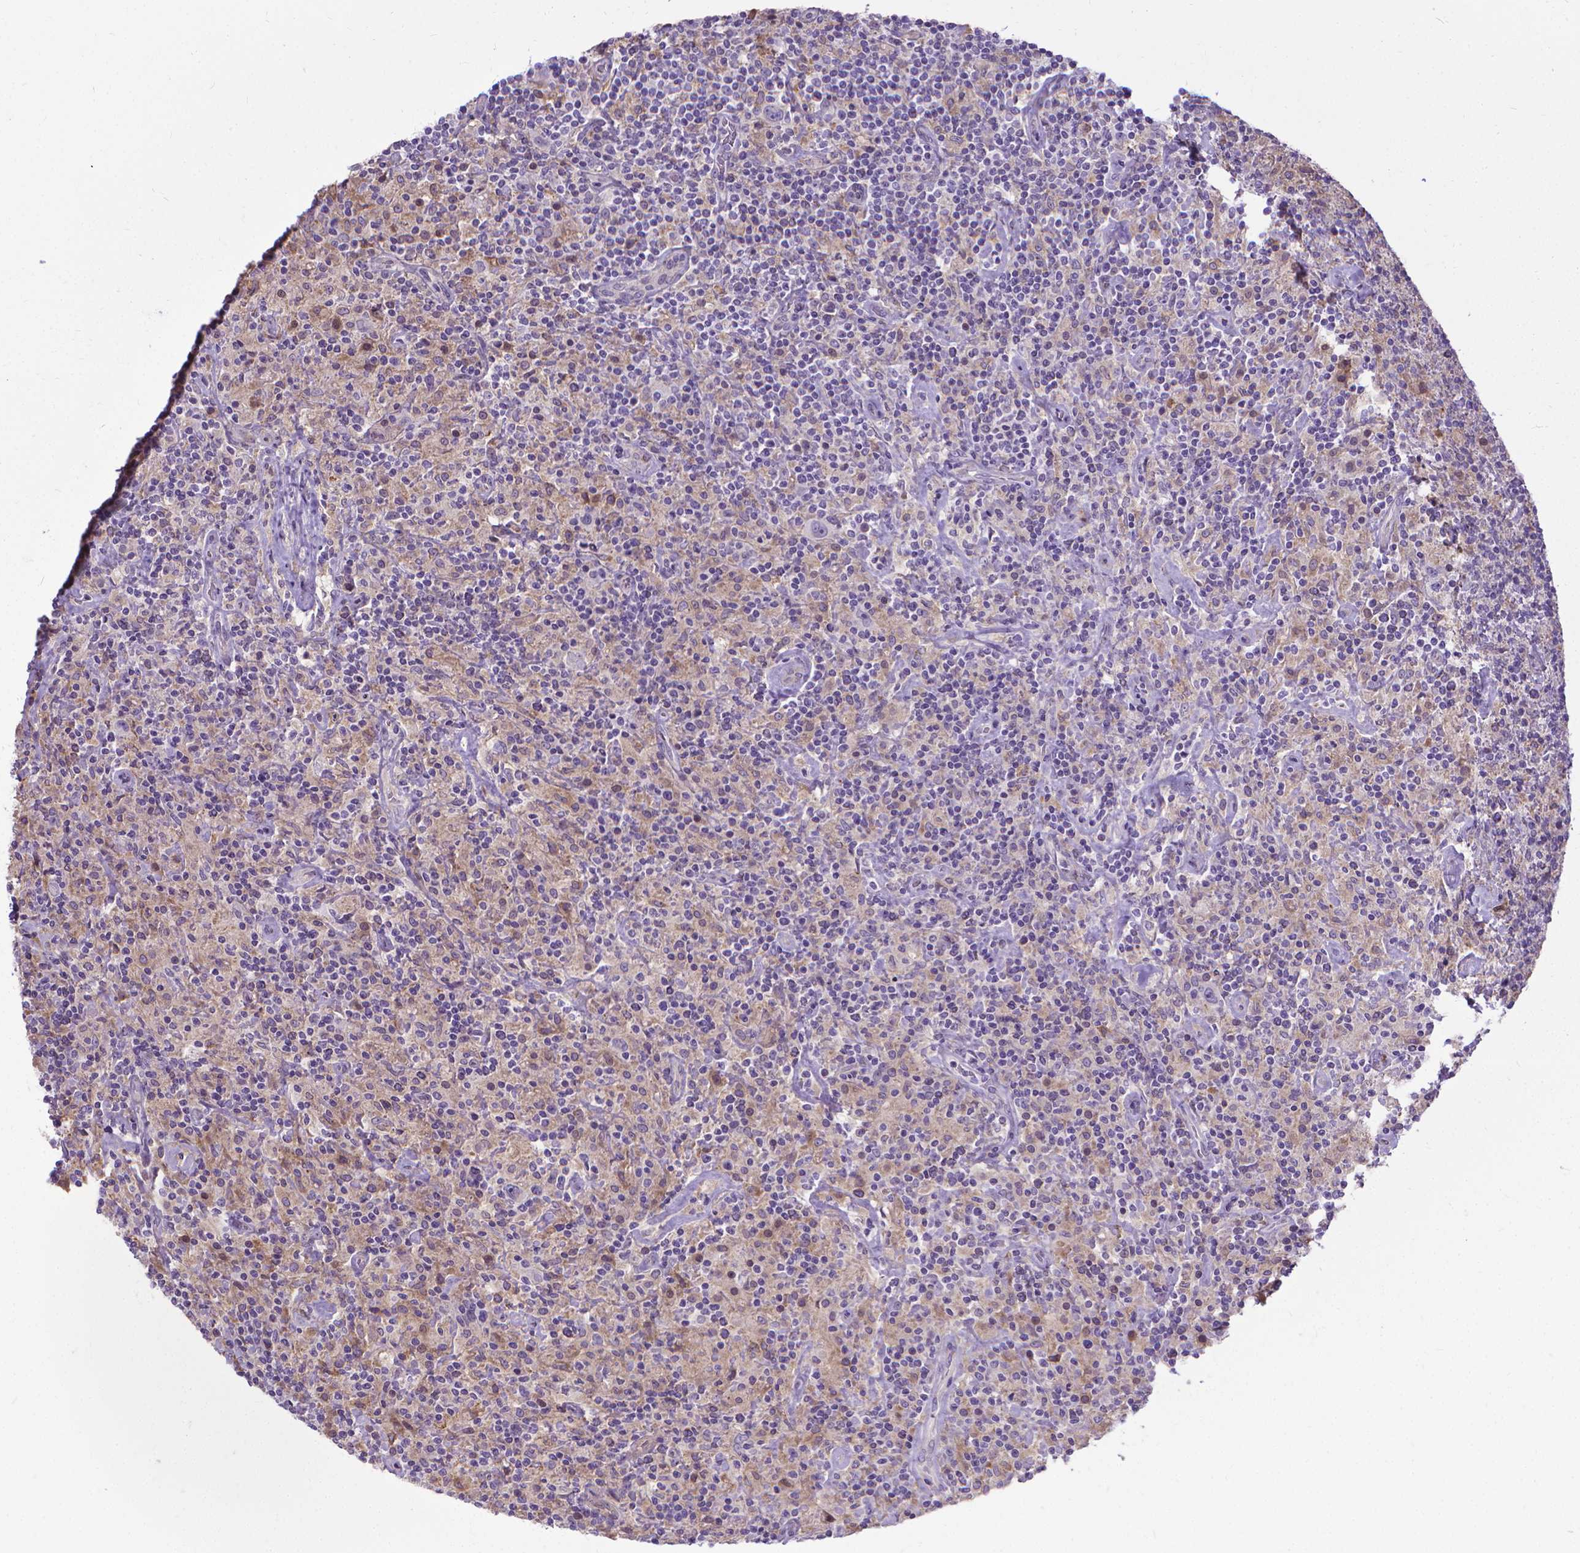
{"staining": {"intensity": "negative", "quantity": "none", "location": "none"}, "tissue": "lymphoma", "cell_type": "Tumor cells", "image_type": "cancer", "snomed": [{"axis": "morphology", "description": "Hodgkin's disease, NOS"}, {"axis": "topography", "description": "Lymph node"}], "caption": "Tumor cells show no significant protein expression in Hodgkin's disease.", "gene": "CFAP299", "patient": {"sex": "male", "age": 70}}